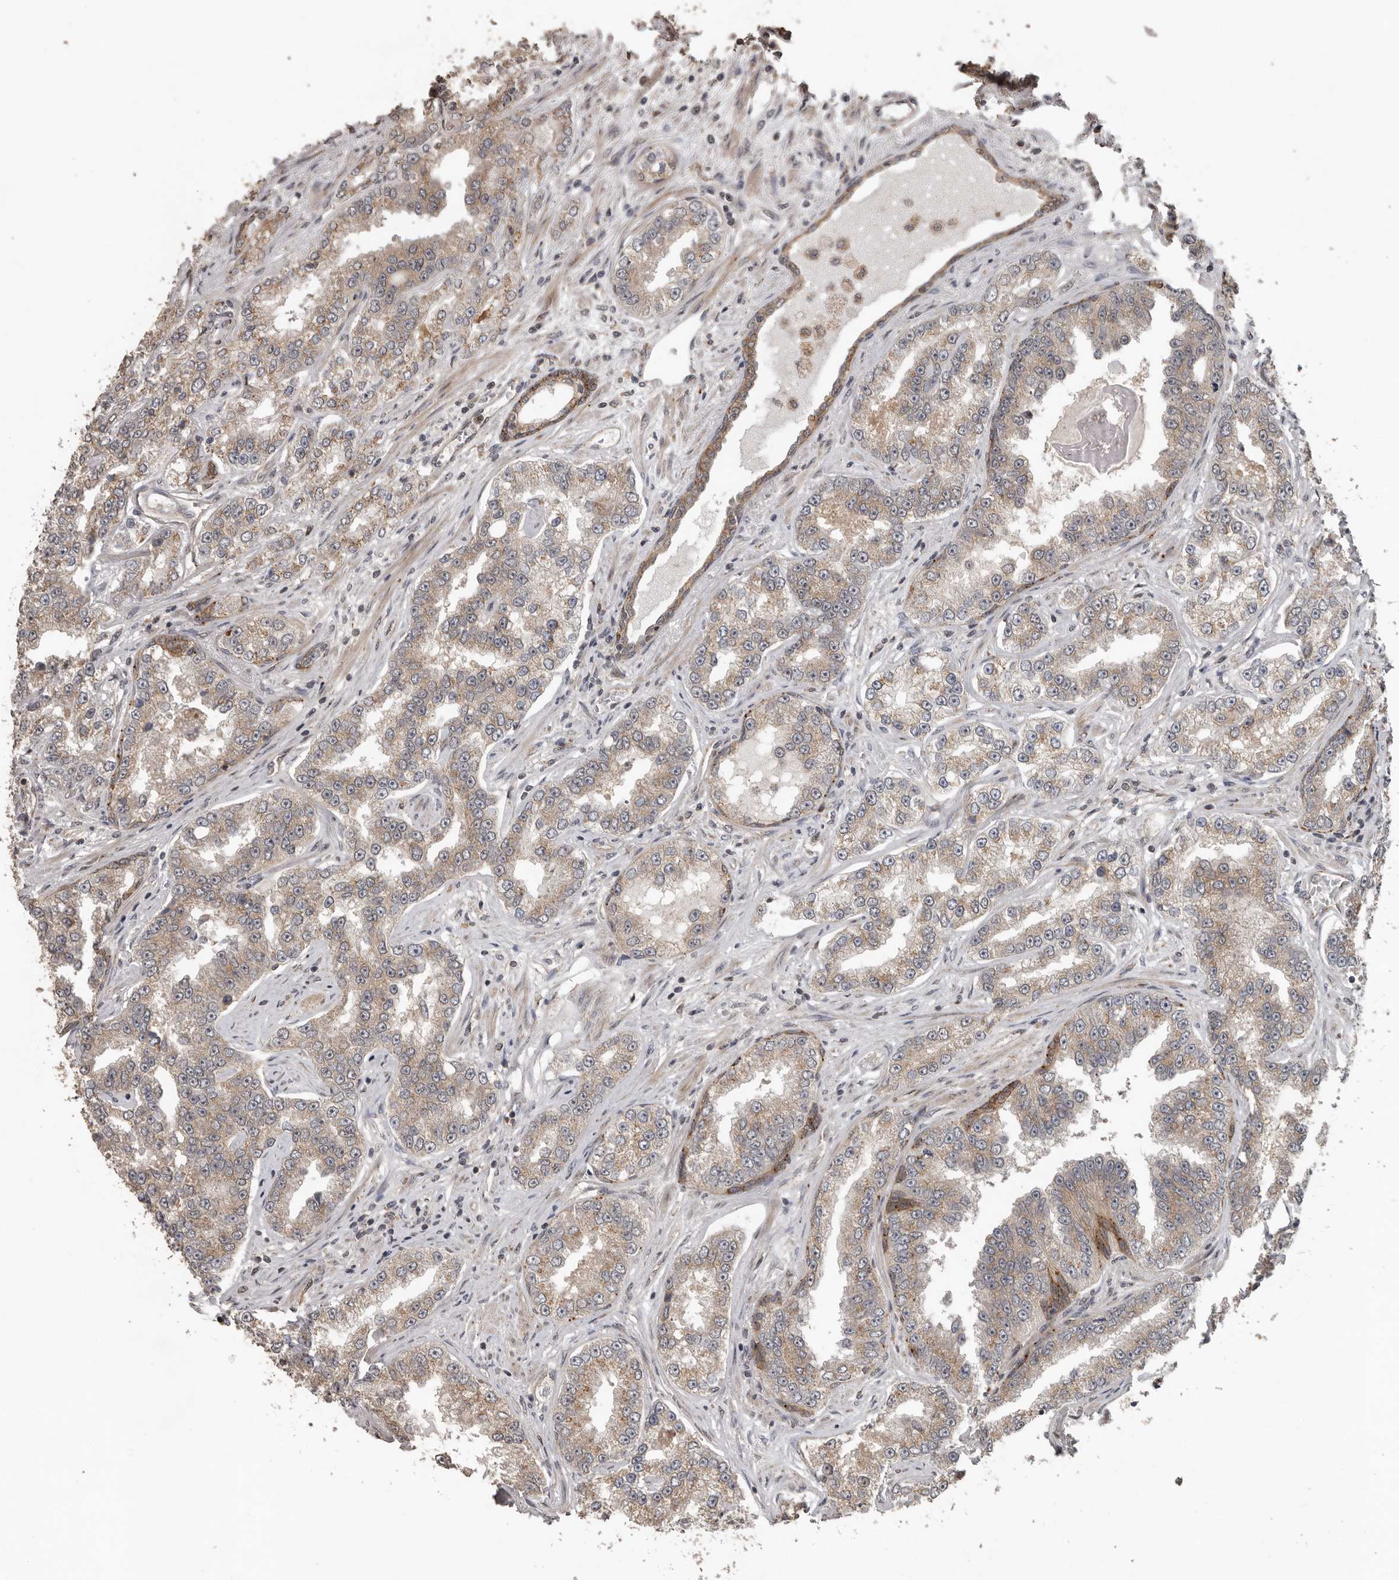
{"staining": {"intensity": "weak", "quantity": "25%-75%", "location": "cytoplasmic/membranous"}, "tissue": "prostate cancer", "cell_type": "Tumor cells", "image_type": "cancer", "snomed": [{"axis": "morphology", "description": "Normal tissue, NOS"}, {"axis": "morphology", "description": "Adenocarcinoma, High grade"}, {"axis": "topography", "description": "Prostate"}], "caption": "Immunohistochemical staining of human prostate cancer exhibits weak cytoplasmic/membranous protein staining in about 25%-75% of tumor cells.", "gene": "CEP350", "patient": {"sex": "male", "age": 83}}